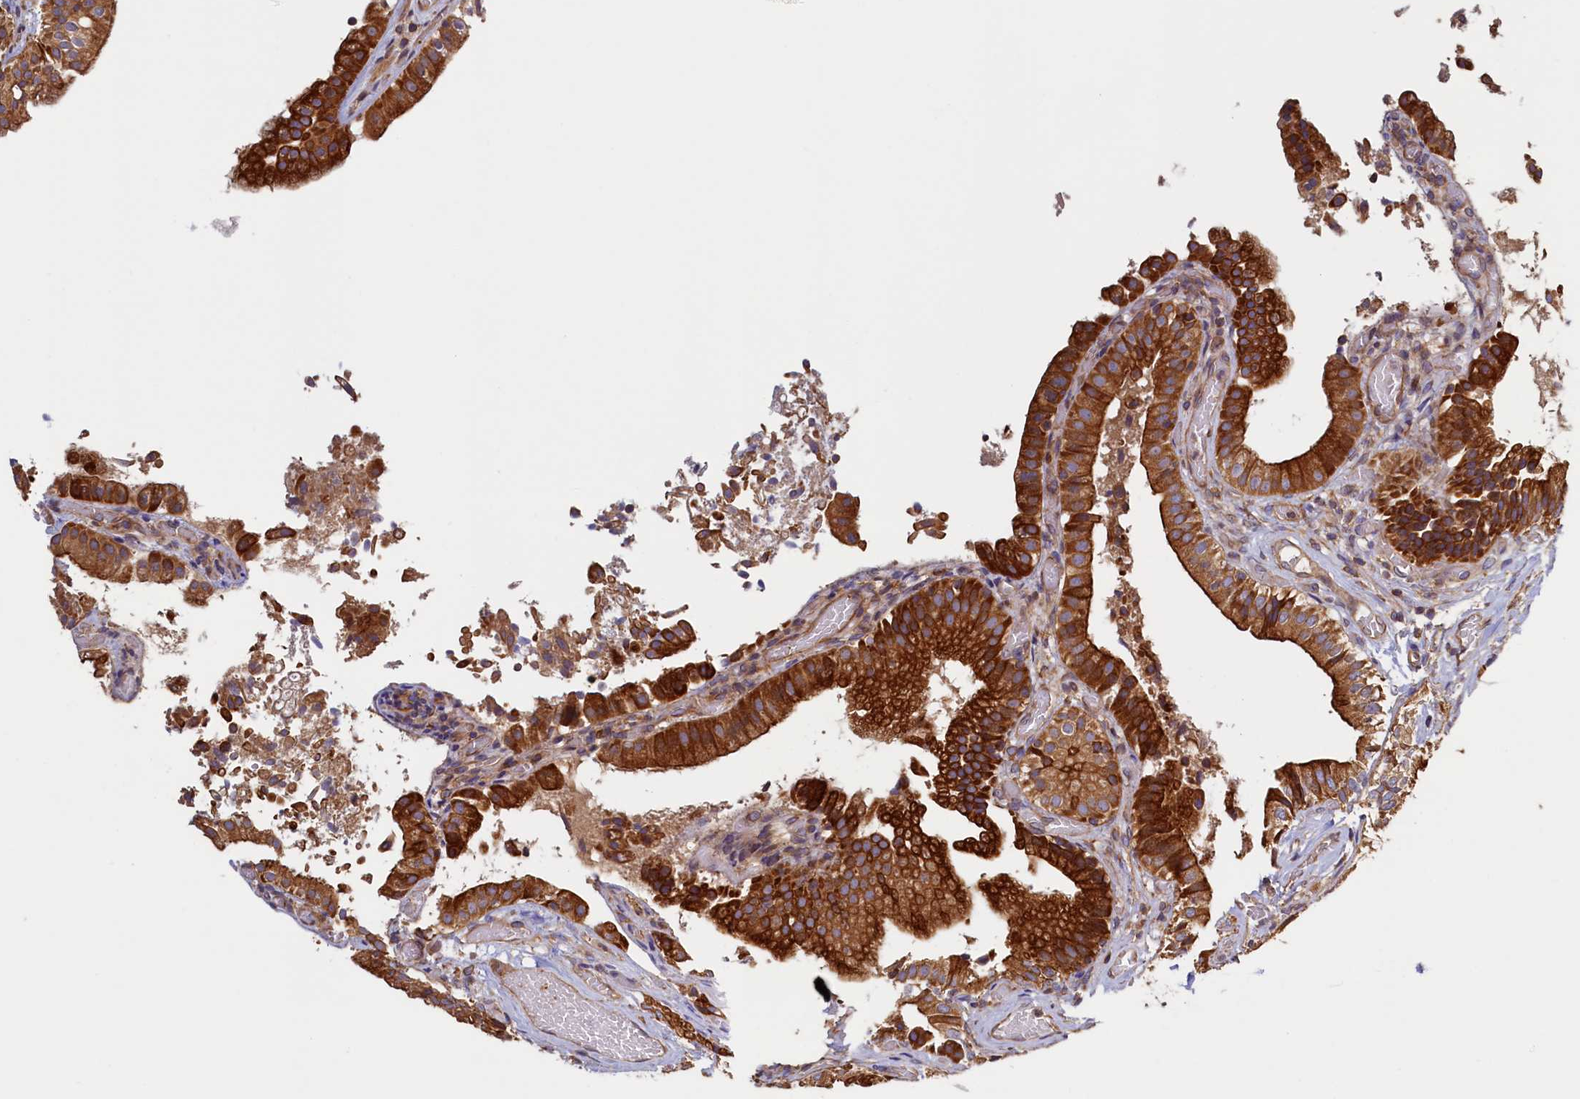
{"staining": {"intensity": "strong", "quantity": ">75%", "location": "cytoplasmic/membranous"}, "tissue": "gallbladder", "cell_type": "Glandular cells", "image_type": "normal", "snomed": [{"axis": "morphology", "description": "Normal tissue, NOS"}, {"axis": "topography", "description": "Gallbladder"}], "caption": "Gallbladder was stained to show a protein in brown. There is high levels of strong cytoplasmic/membranous staining in approximately >75% of glandular cells. Using DAB (brown) and hematoxylin (blue) stains, captured at high magnification using brightfield microscopy.", "gene": "ATXN2L", "patient": {"sex": "female", "age": 47}}